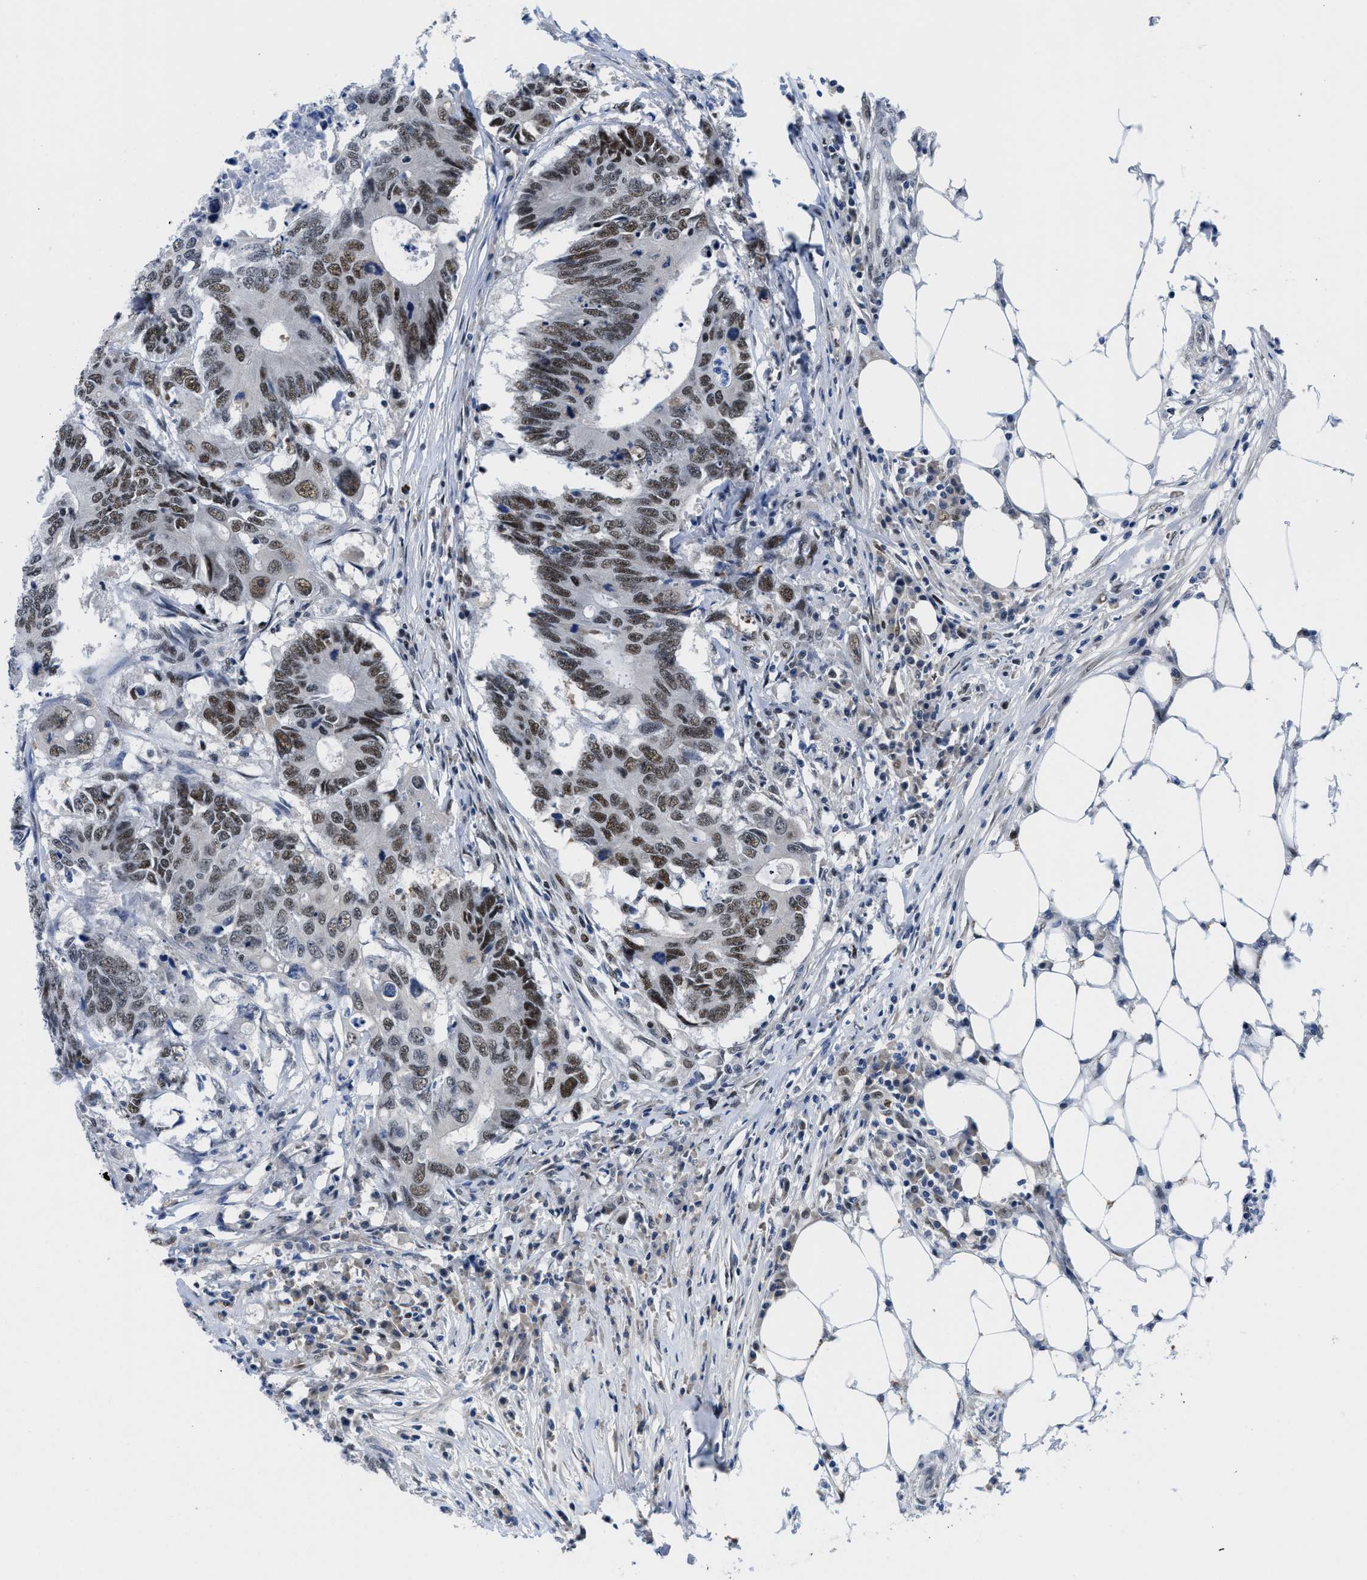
{"staining": {"intensity": "moderate", "quantity": ">75%", "location": "nuclear"}, "tissue": "colorectal cancer", "cell_type": "Tumor cells", "image_type": "cancer", "snomed": [{"axis": "morphology", "description": "Adenocarcinoma, NOS"}, {"axis": "topography", "description": "Colon"}], "caption": "Colorectal cancer (adenocarcinoma) stained with DAB immunohistochemistry reveals medium levels of moderate nuclear staining in about >75% of tumor cells.", "gene": "SMARCAD1", "patient": {"sex": "male", "age": 71}}